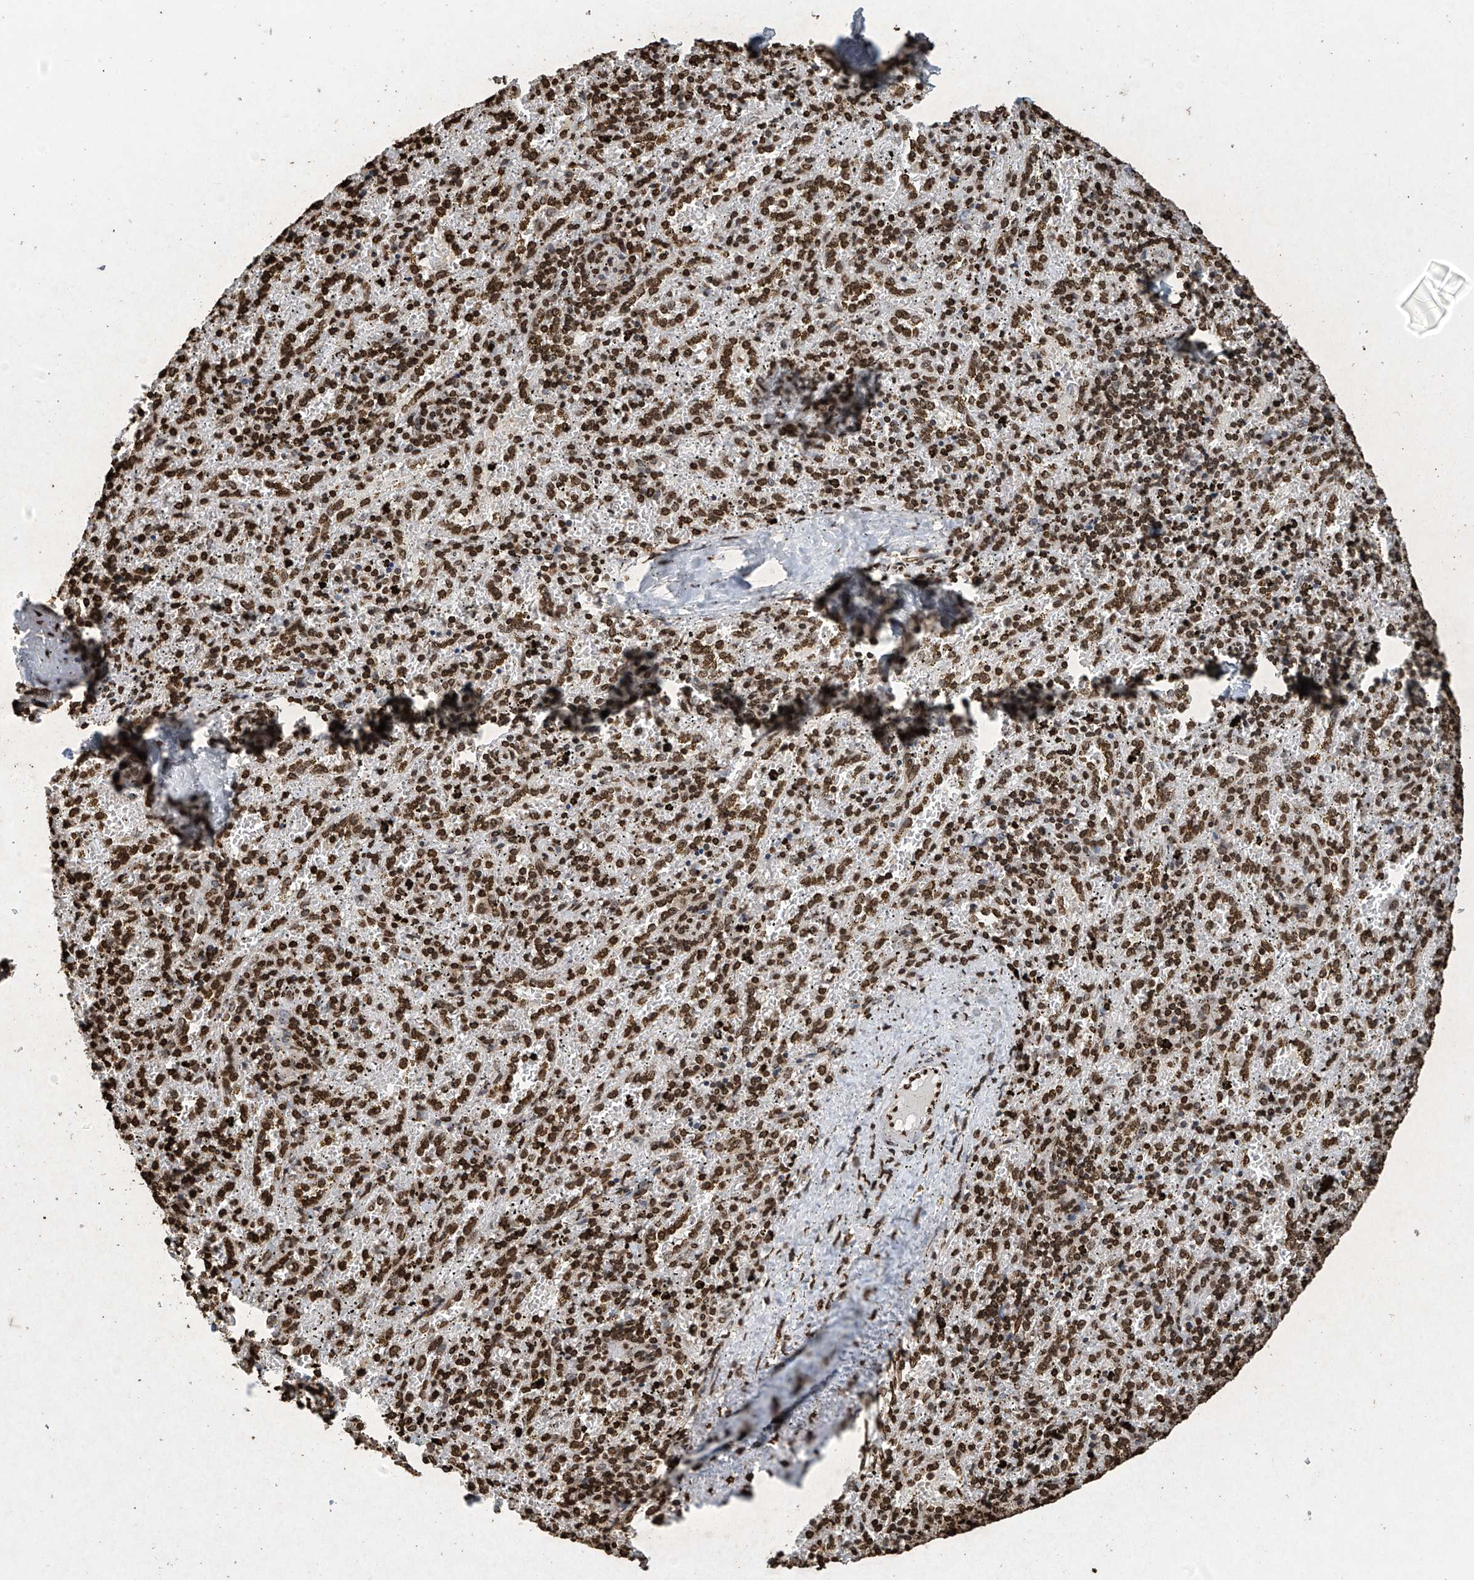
{"staining": {"intensity": "strong", "quantity": ">75%", "location": "nuclear"}, "tissue": "spleen", "cell_type": "Cells in red pulp", "image_type": "normal", "snomed": [{"axis": "morphology", "description": "Normal tissue, NOS"}, {"axis": "topography", "description": "Spleen"}], "caption": "Immunohistochemical staining of normal human spleen exhibits >75% levels of strong nuclear protein positivity in approximately >75% of cells in red pulp. Using DAB (3,3'-diaminobenzidine) (brown) and hematoxylin (blue) stains, captured at high magnification using brightfield microscopy.", "gene": "H3", "patient": {"sex": "male", "age": 11}}